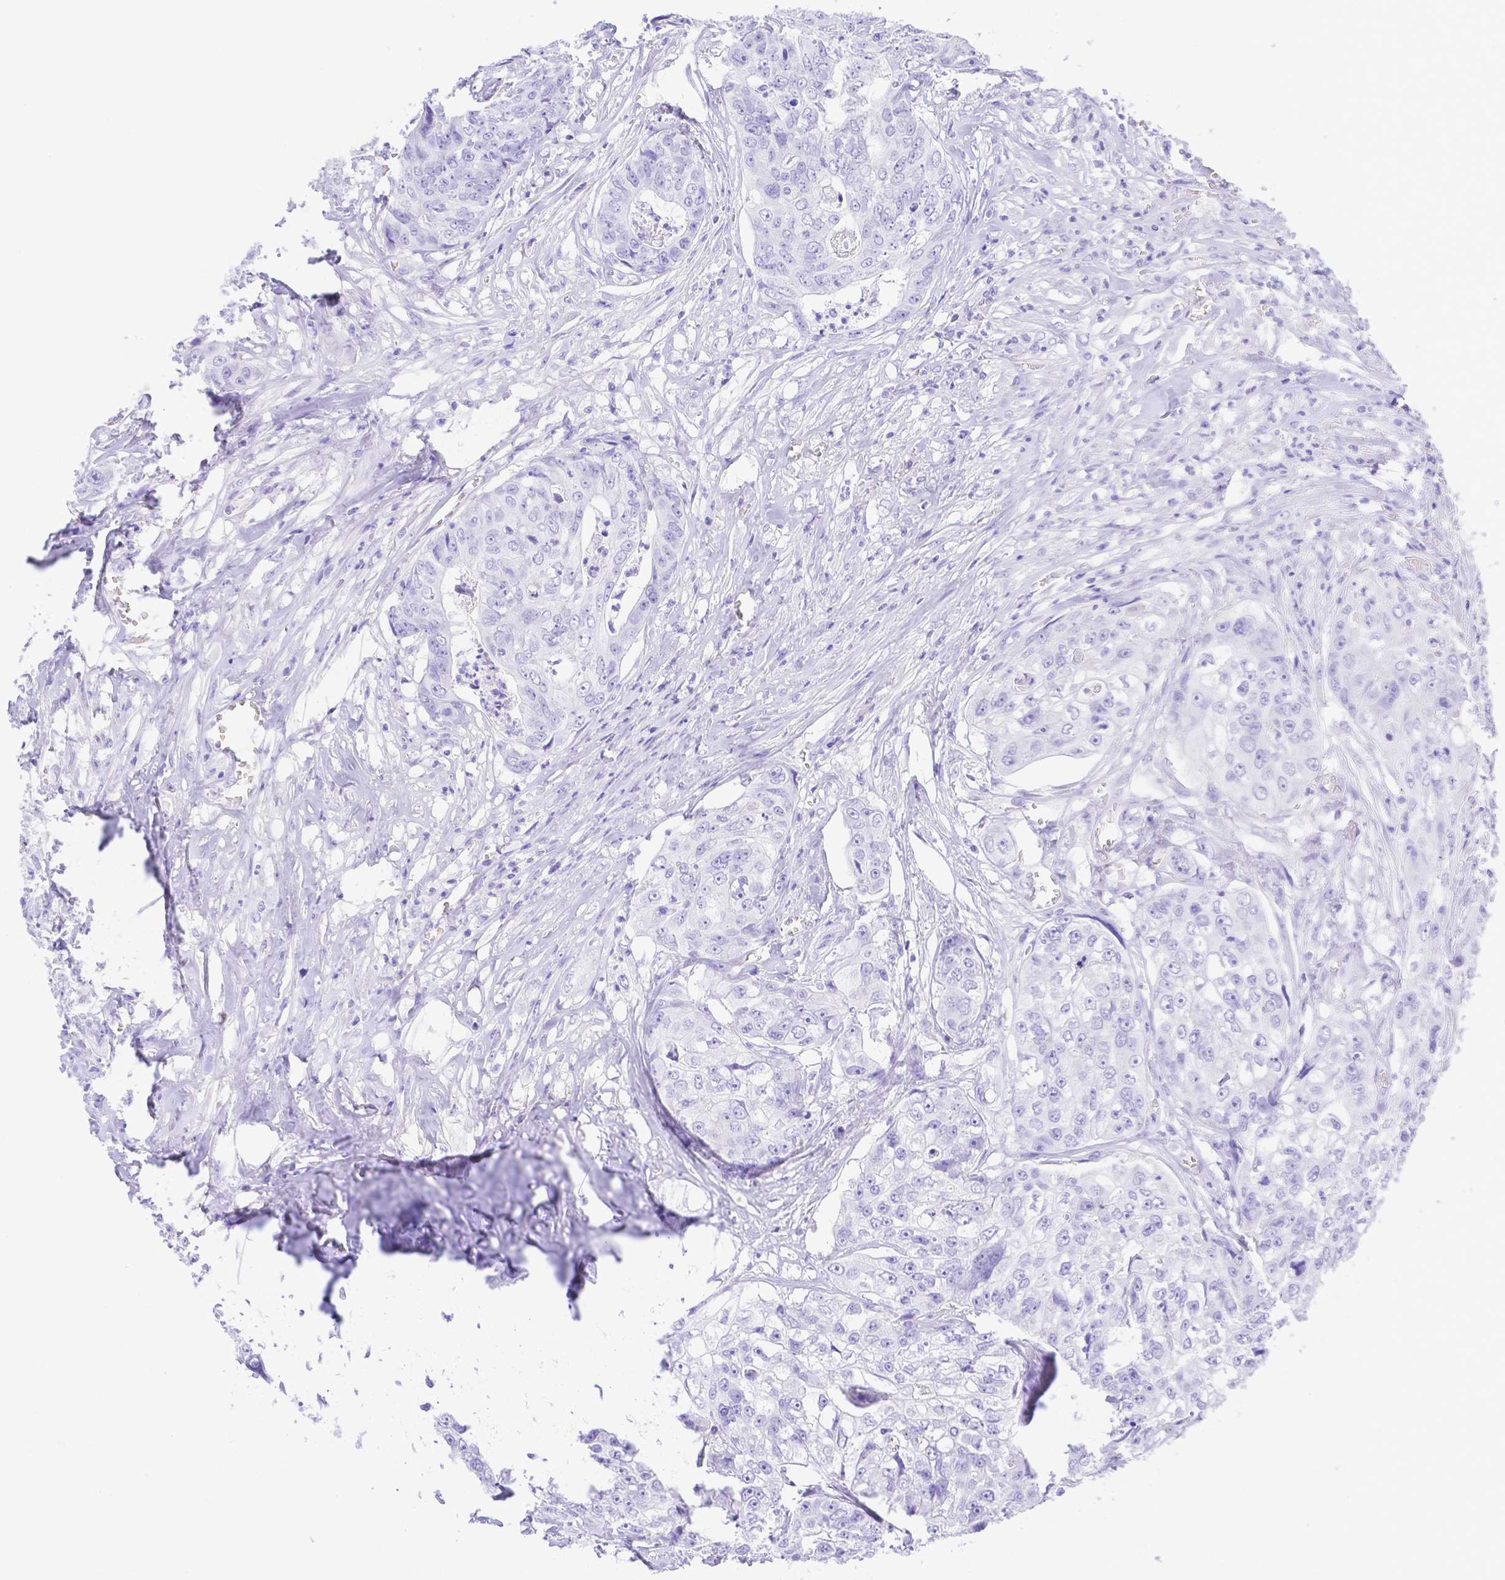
{"staining": {"intensity": "negative", "quantity": "none", "location": "none"}, "tissue": "colorectal cancer", "cell_type": "Tumor cells", "image_type": "cancer", "snomed": [{"axis": "morphology", "description": "Adenocarcinoma, NOS"}, {"axis": "topography", "description": "Rectum"}], "caption": "IHC of colorectal adenocarcinoma demonstrates no positivity in tumor cells. Brightfield microscopy of IHC stained with DAB (brown) and hematoxylin (blue), captured at high magnification.", "gene": "SMR3A", "patient": {"sex": "female", "age": 62}}